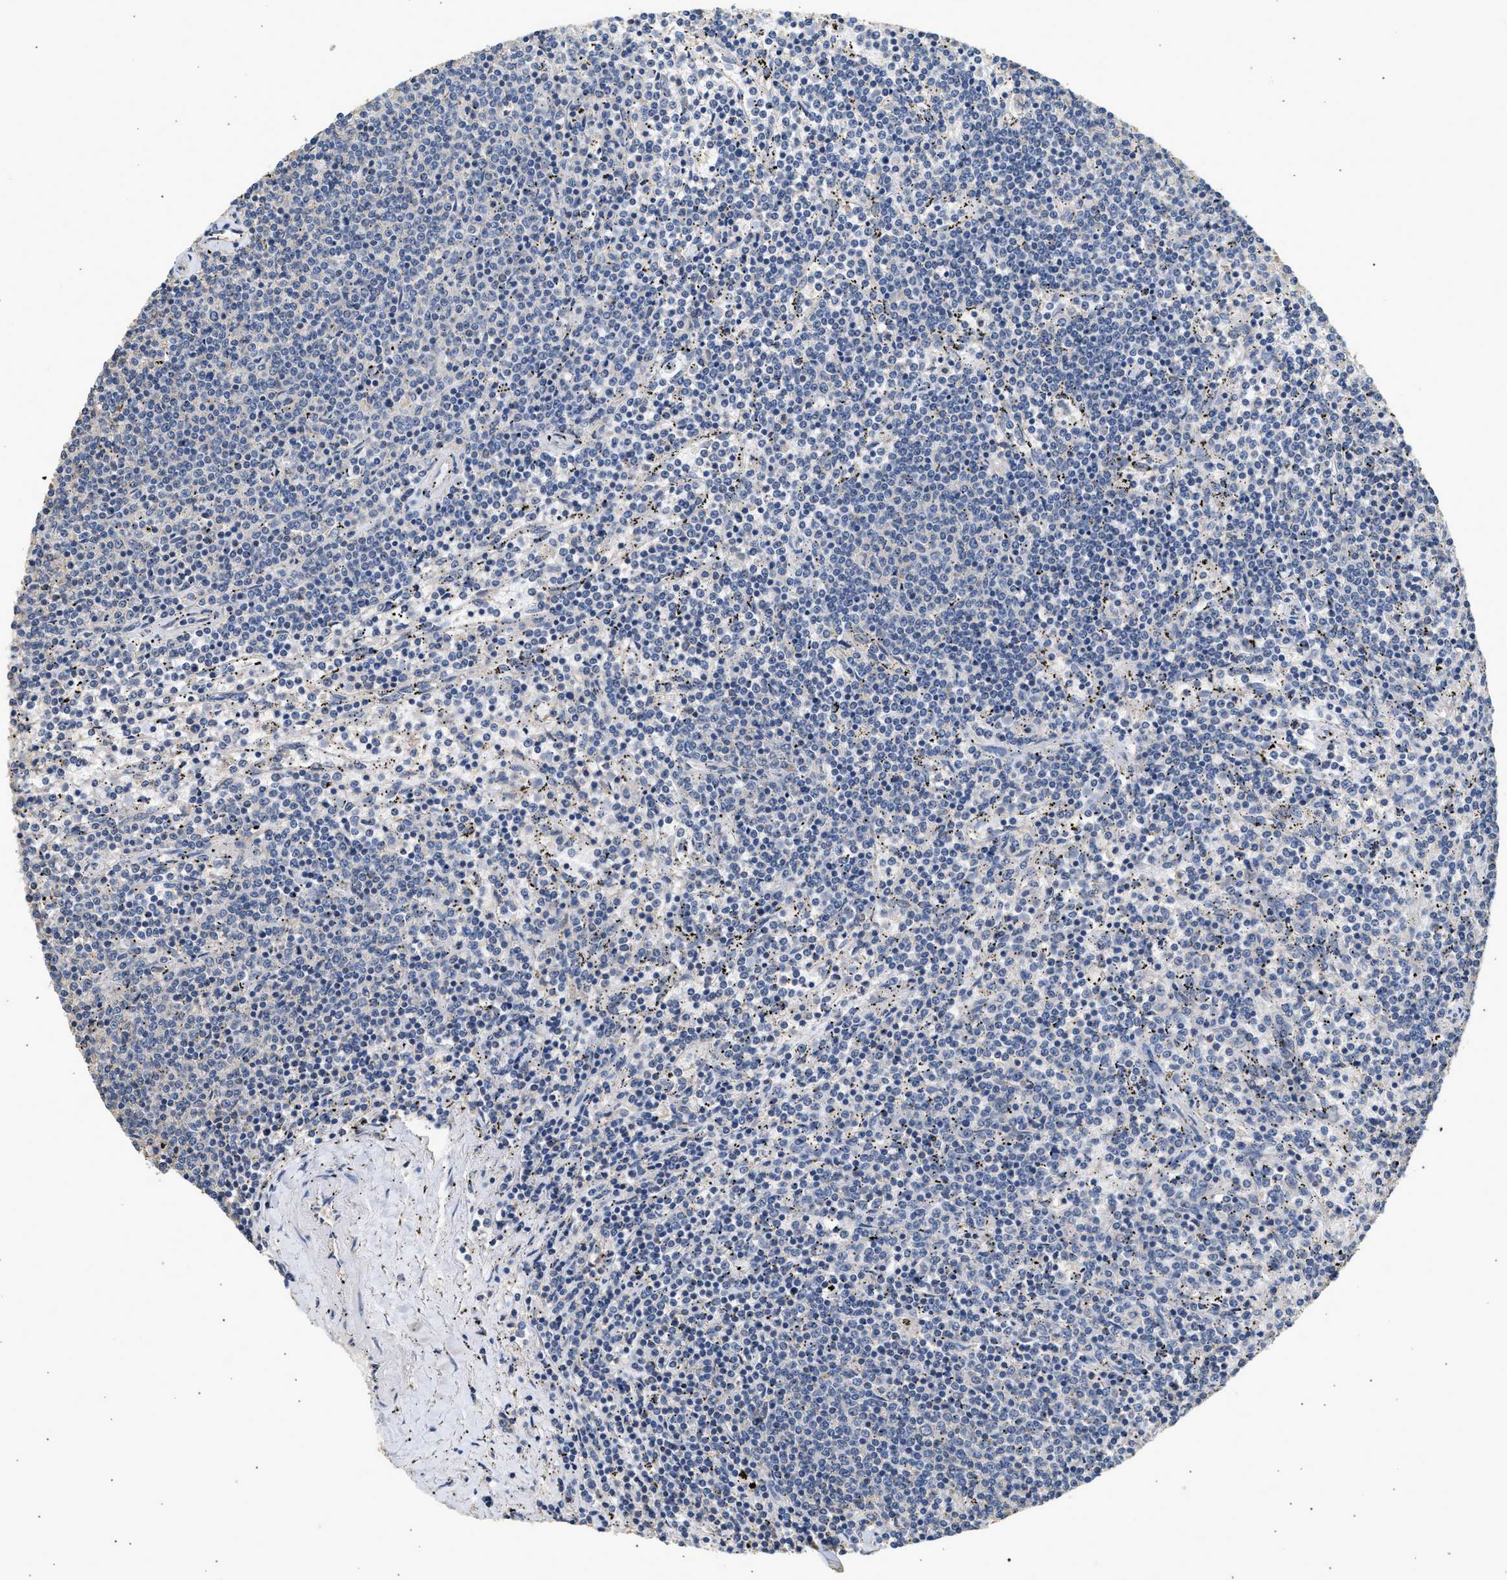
{"staining": {"intensity": "negative", "quantity": "none", "location": "none"}, "tissue": "lymphoma", "cell_type": "Tumor cells", "image_type": "cancer", "snomed": [{"axis": "morphology", "description": "Malignant lymphoma, non-Hodgkin's type, Low grade"}, {"axis": "topography", "description": "Spleen"}], "caption": "The photomicrograph shows no significant staining in tumor cells of low-grade malignant lymphoma, non-Hodgkin's type.", "gene": "WDR31", "patient": {"sex": "female", "age": 50}}